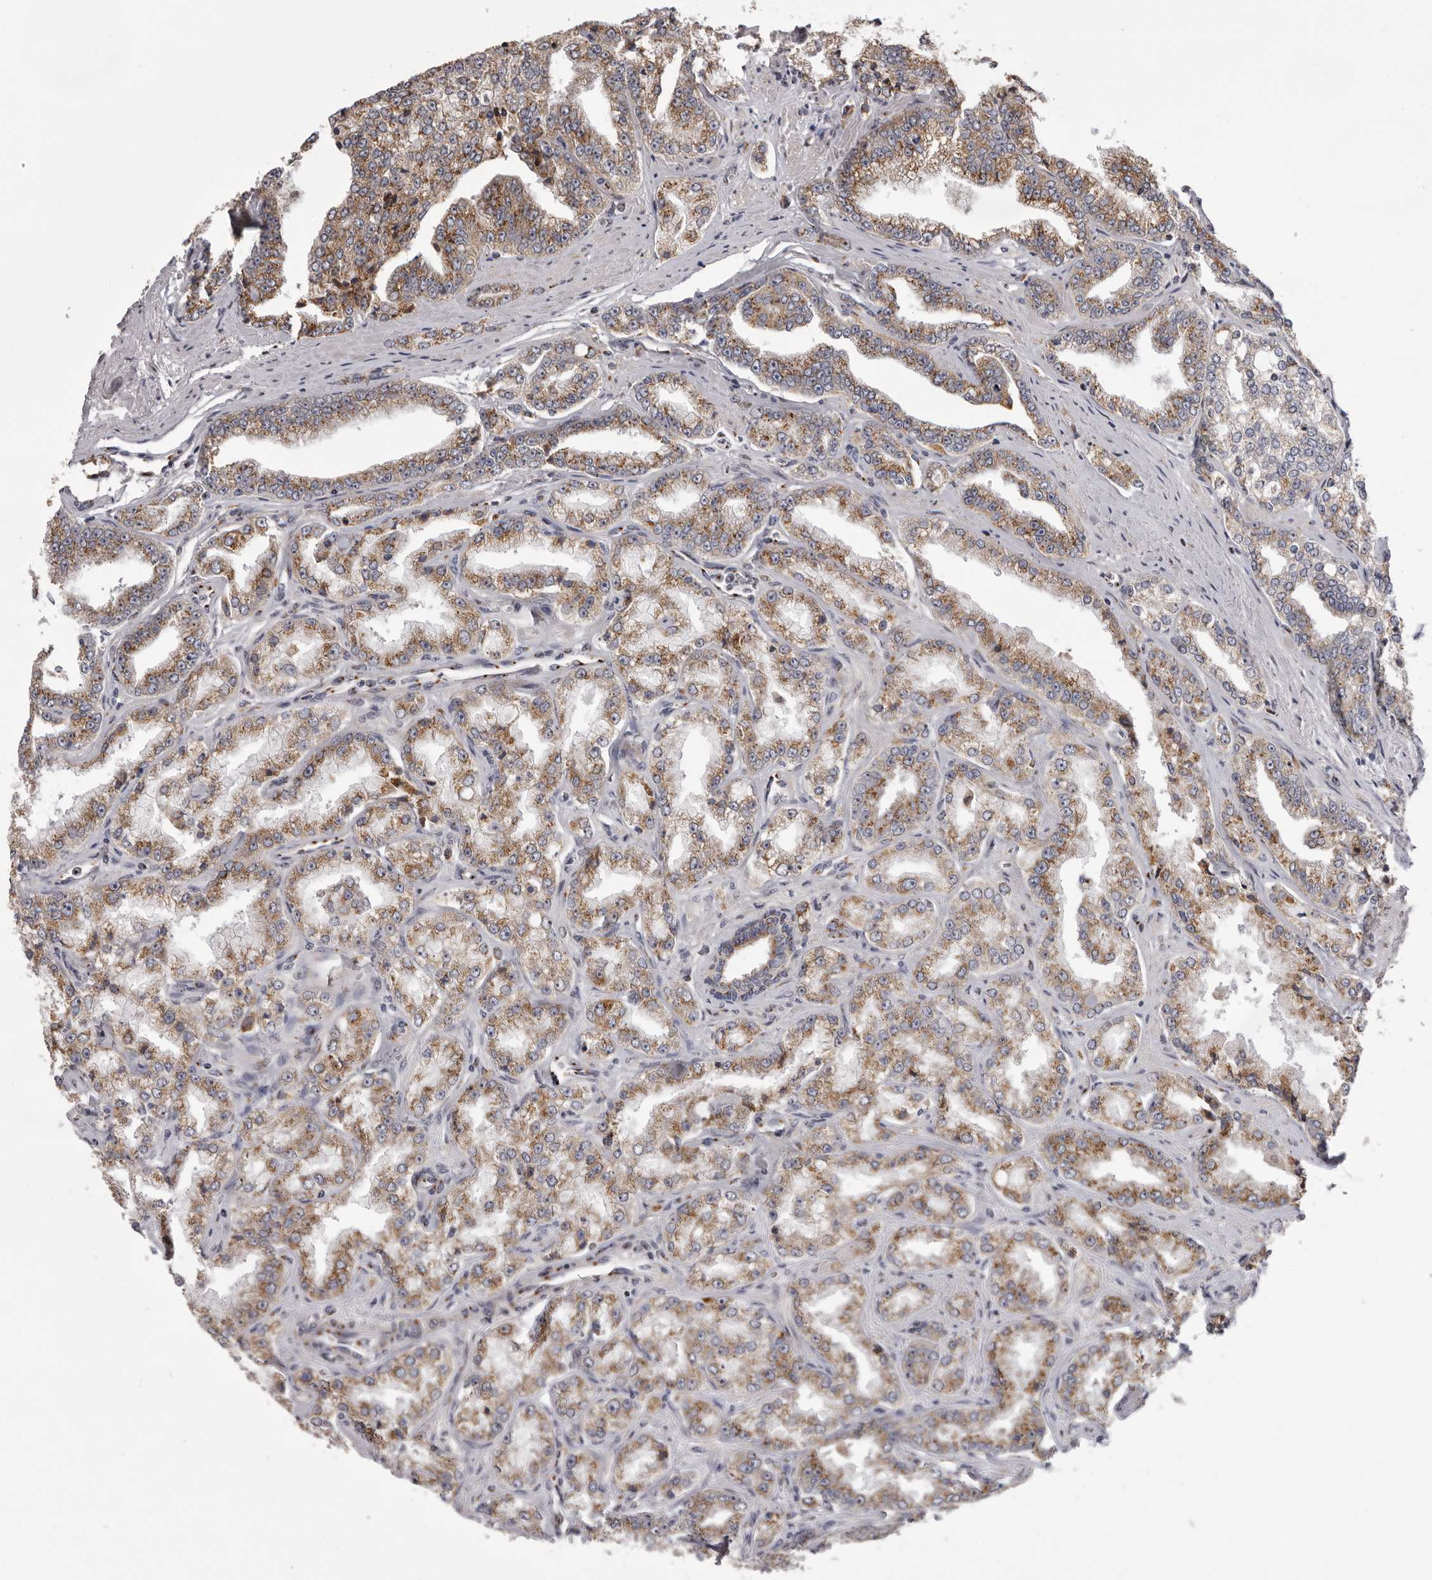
{"staining": {"intensity": "moderate", "quantity": ">75%", "location": "cytoplasmic/membranous"}, "tissue": "prostate cancer", "cell_type": "Tumor cells", "image_type": "cancer", "snomed": [{"axis": "morphology", "description": "Adenocarcinoma, High grade"}, {"axis": "topography", "description": "Prostate"}], "caption": "The micrograph shows immunohistochemical staining of prostate cancer. There is moderate cytoplasmic/membranous expression is present in approximately >75% of tumor cells.", "gene": "WDR47", "patient": {"sex": "male", "age": 71}}